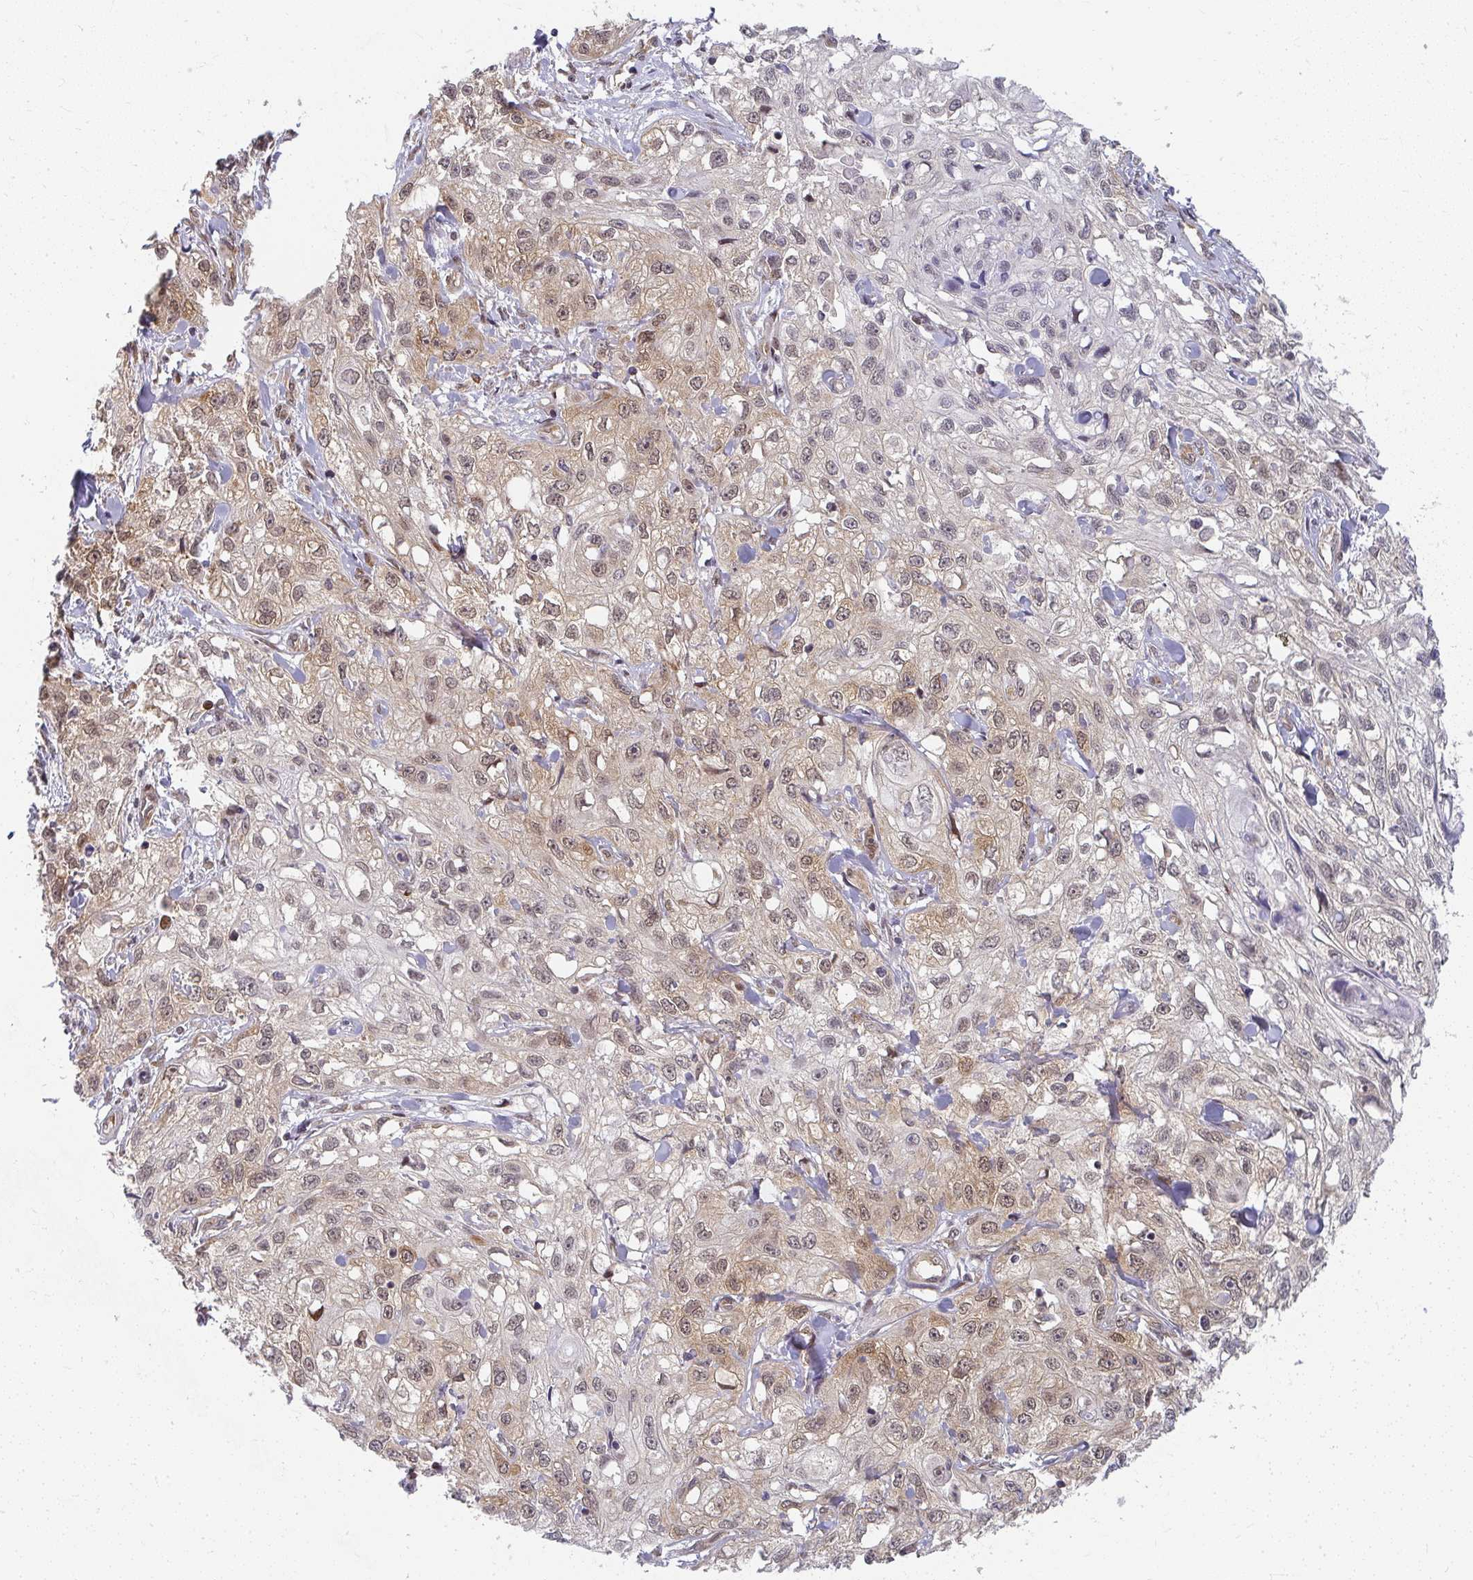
{"staining": {"intensity": "weak", "quantity": "25%-75%", "location": "nuclear"}, "tissue": "skin cancer", "cell_type": "Tumor cells", "image_type": "cancer", "snomed": [{"axis": "morphology", "description": "Squamous cell carcinoma, NOS"}, {"axis": "topography", "description": "Skin"}, {"axis": "topography", "description": "Vulva"}], "caption": "Weak nuclear staining for a protein is identified in approximately 25%-75% of tumor cells of squamous cell carcinoma (skin) using immunohistochemistry (IHC).", "gene": "SYNCRIP", "patient": {"sex": "female", "age": 86}}